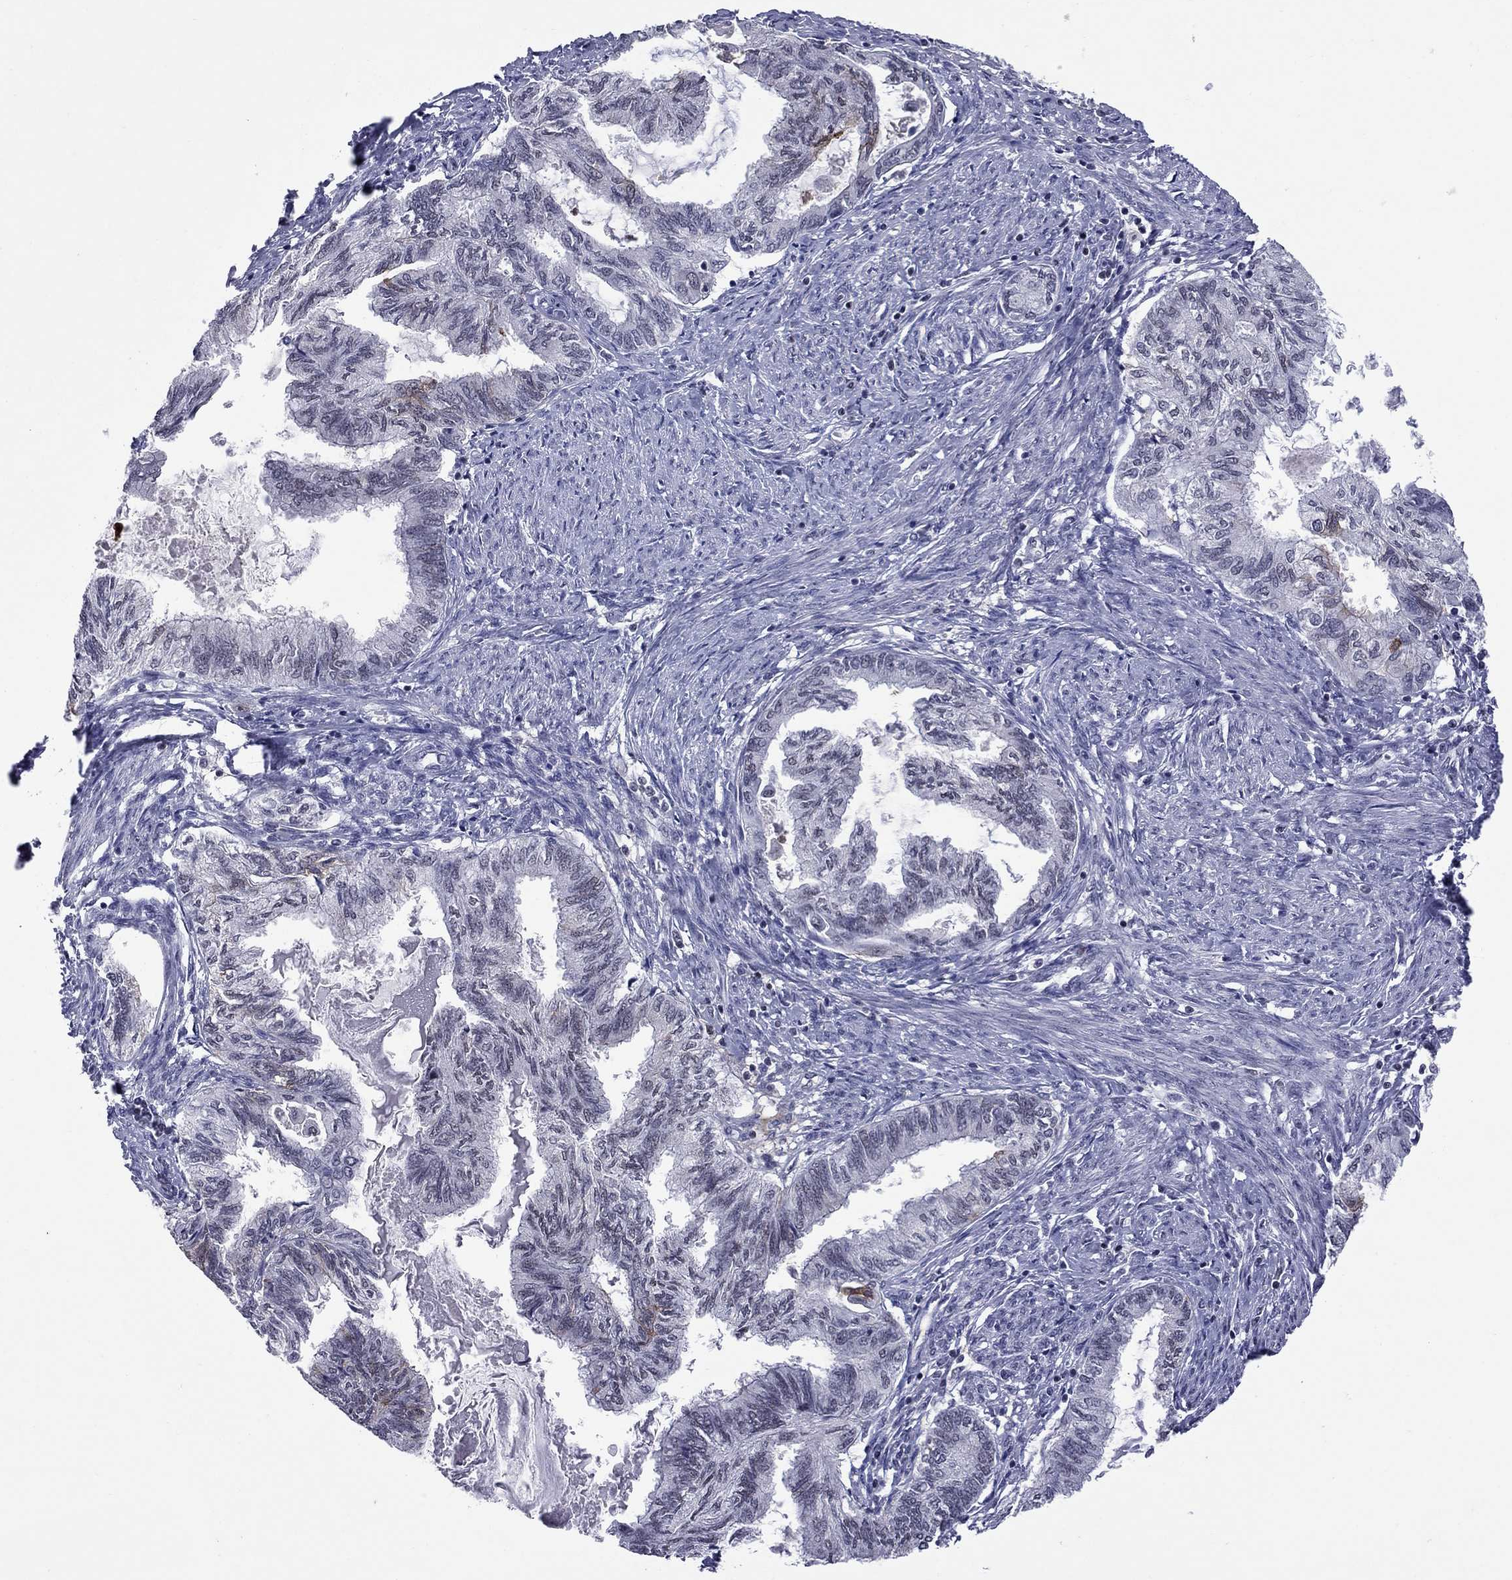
{"staining": {"intensity": "negative", "quantity": "none", "location": "none"}, "tissue": "endometrial cancer", "cell_type": "Tumor cells", "image_type": "cancer", "snomed": [{"axis": "morphology", "description": "Adenocarcinoma, NOS"}, {"axis": "topography", "description": "Endometrium"}], "caption": "High magnification brightfield microscopy of endometrial cancer stained with DAB (brown) and counterstained with hematoxylin (blue): tumor cells show no significant positivity.", "gene": "TAF9", "patient": {"sex": "female", "age": 86}}